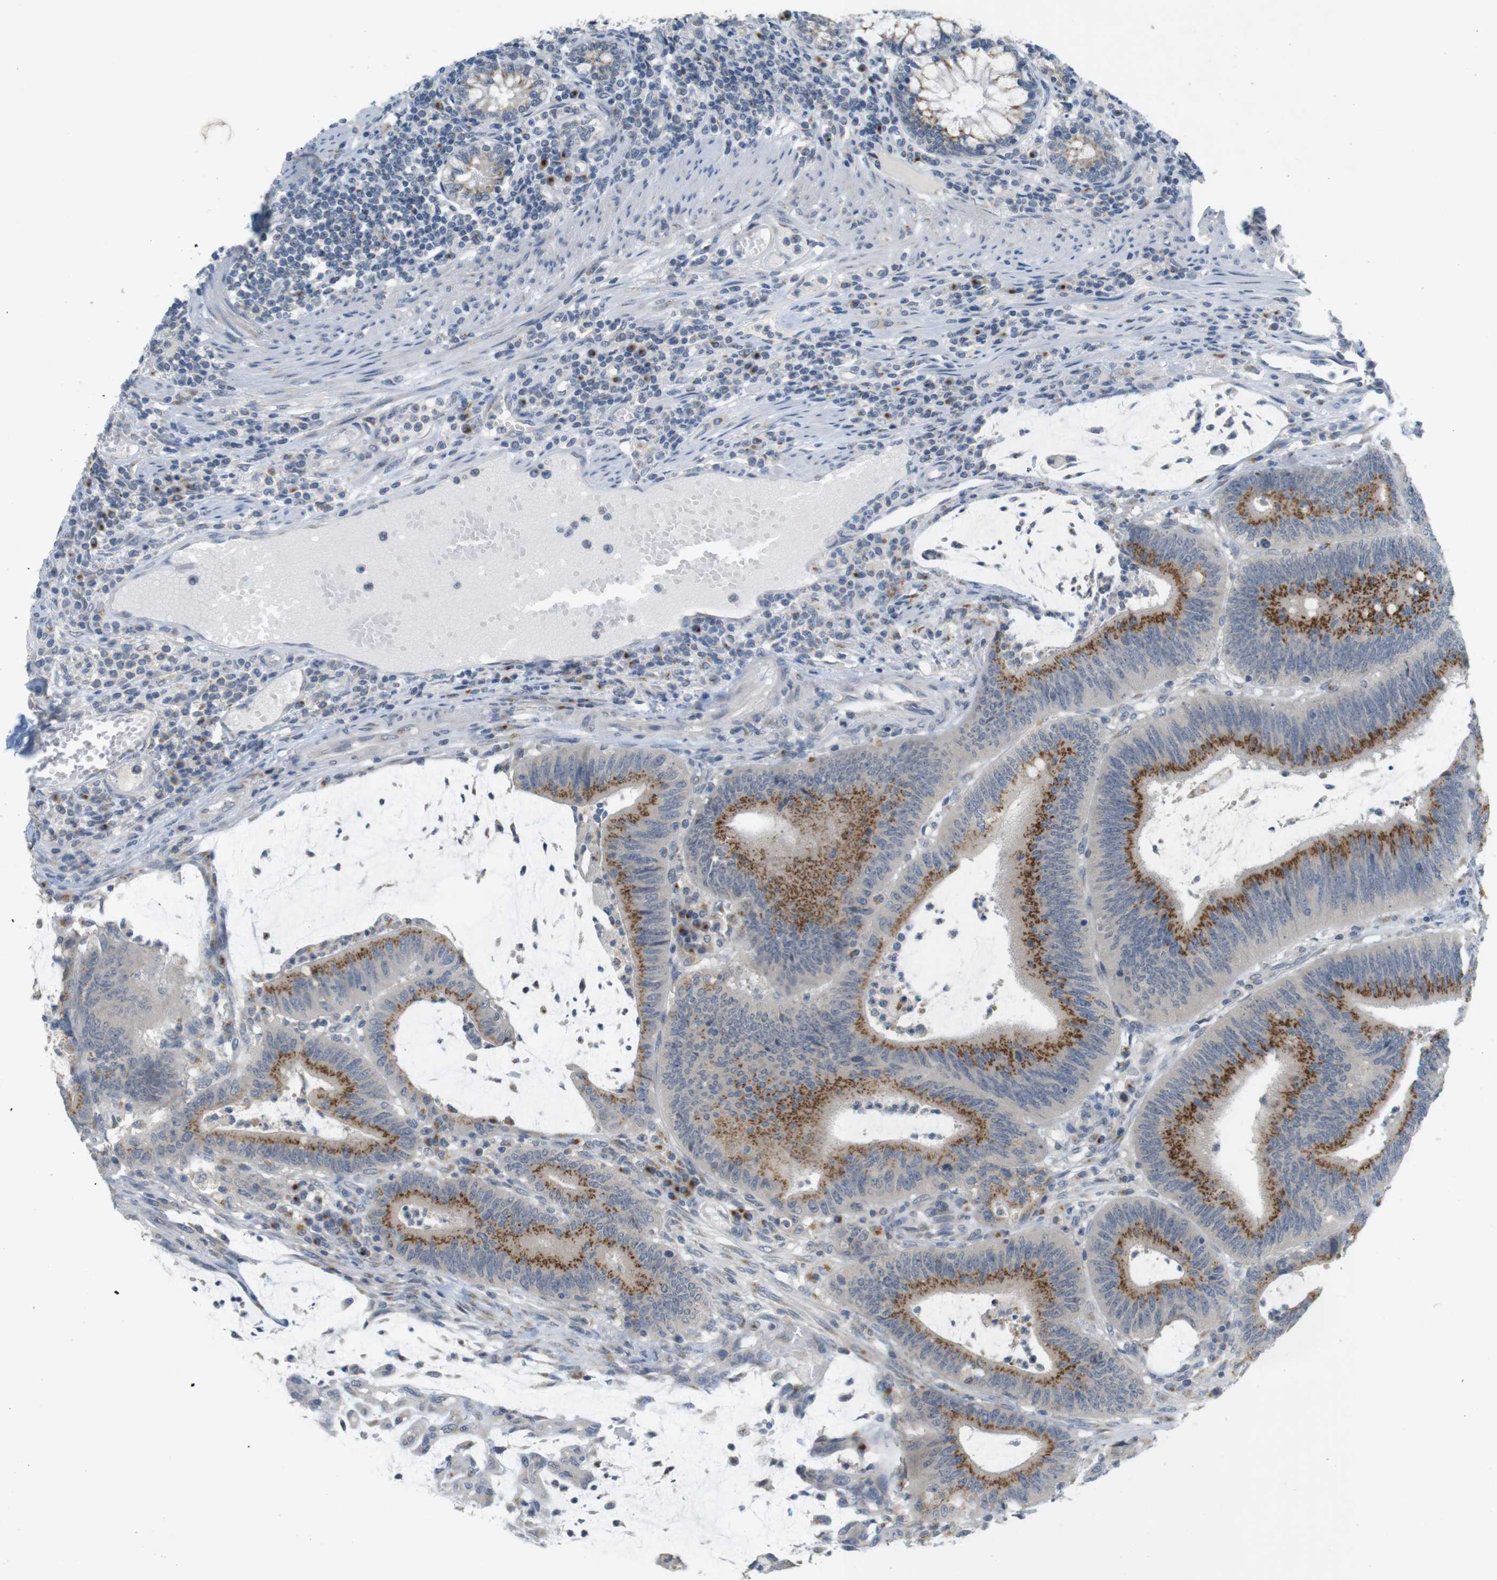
{"staining": {"intensity": "moderate", "quantity": ">75%", "location": "cytoplasmic/membranous"}, "tissue": "colorectal cancer", "cell_type": "Tumor cells", "image_type": "cancer", "snomed": [{"axis": "morphology", "description": "Adenocarcinoma, NOS"}, {"axis": "topography", "description": "Rectum"}], "caption": "Human adenocarcinoma (colorectal) stained with a protein marker exhibits moderate staining in tumor cells.", "gene": "YIPF3", "patient": {"sex": "female", "age": 66}}